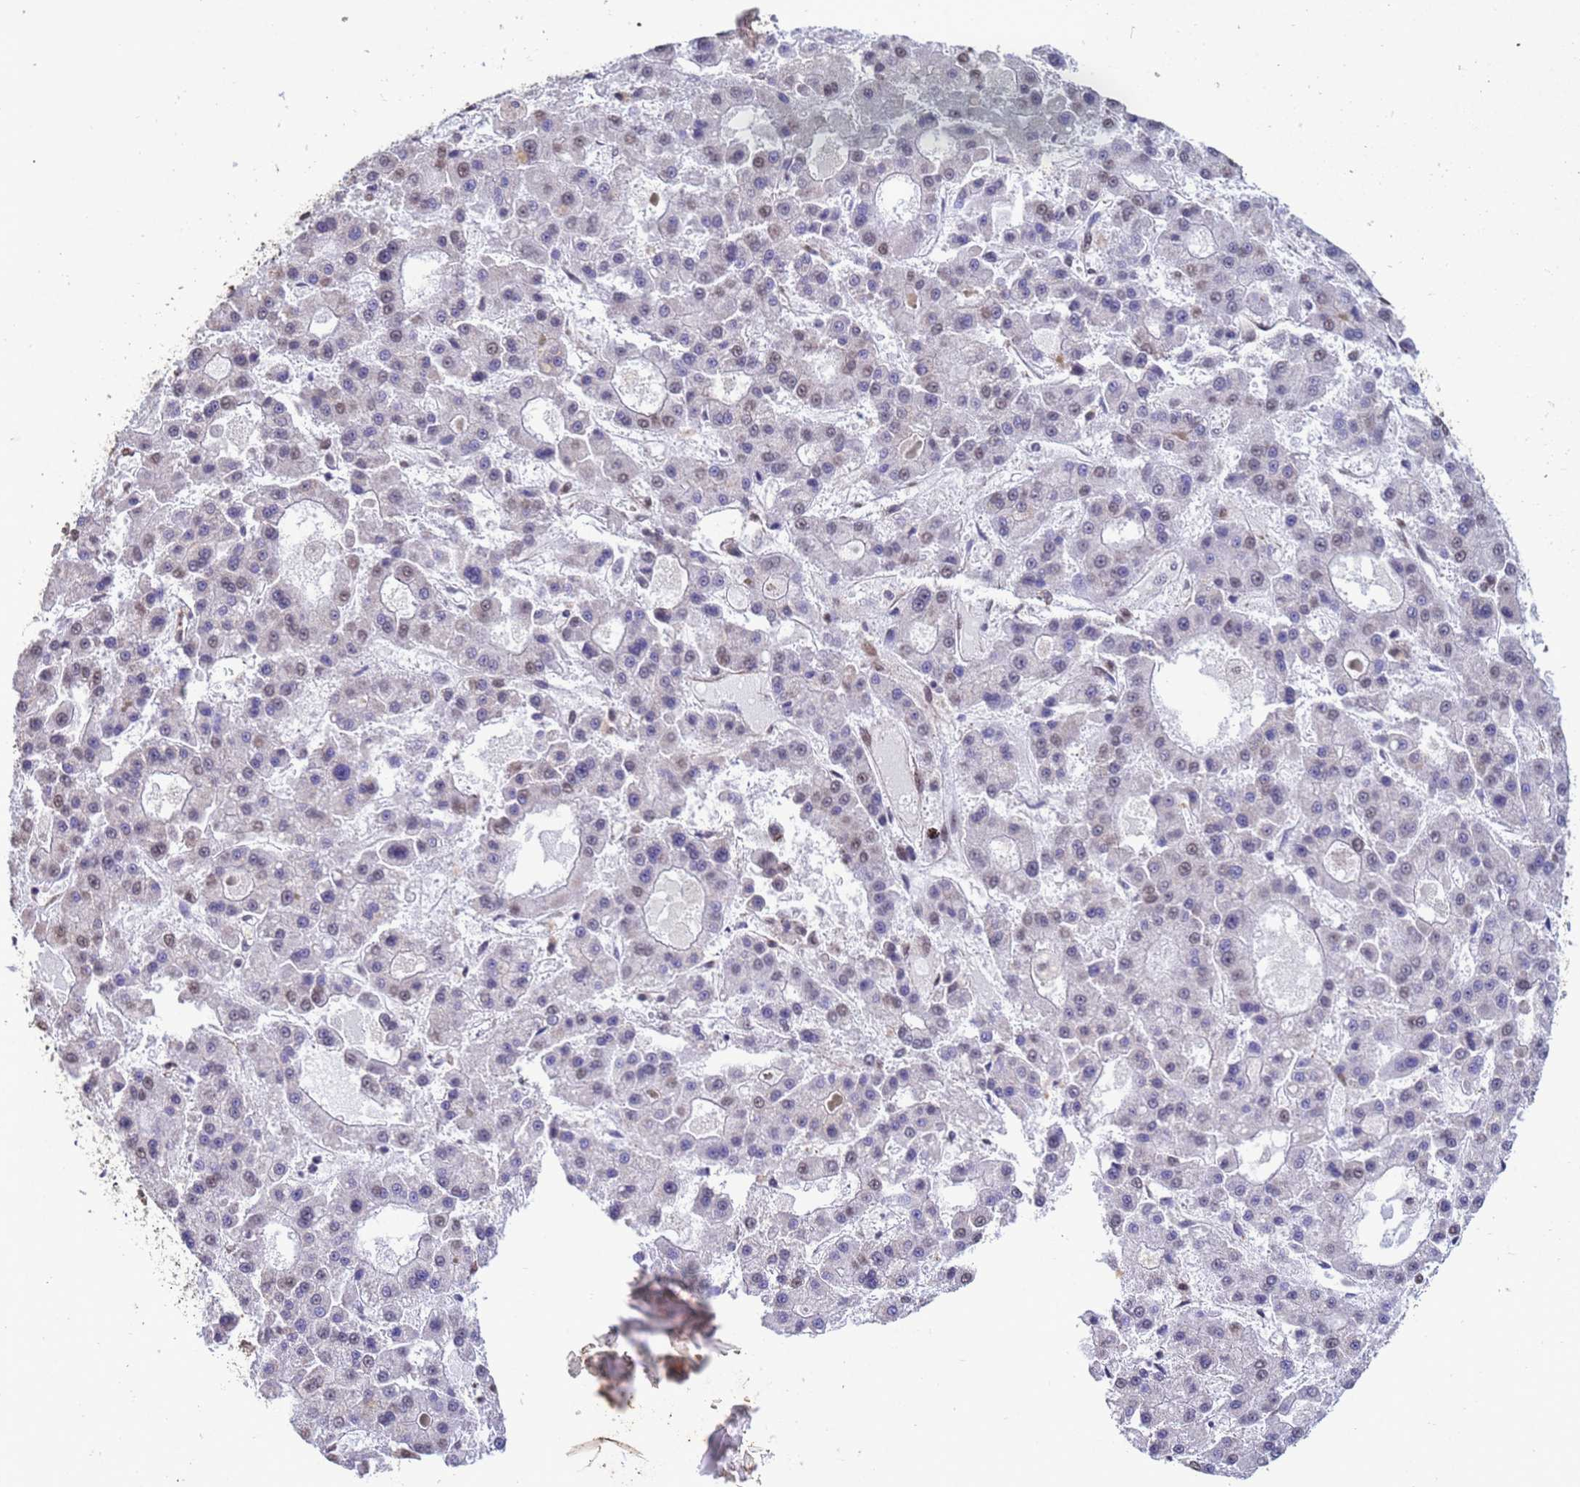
{"staining": {"intensity": "weak", "quantity": "<25%", "location": "nuclear"}, "tissue": "liver cancer", "cell_type": "Tumor cells", "image_type": "cancer", "snomed": [{"axis": "morphology", "description": "Carcinoma, Hepatocellular, NOS"}, {"axis": "topography", "description": "Liver"}], "caption": "Tumor cells show no significant protein expression in hepatocellular carcinoma (liver).", "gene": "TRIP6", "patient": {"sex": "male", "age": 70}}